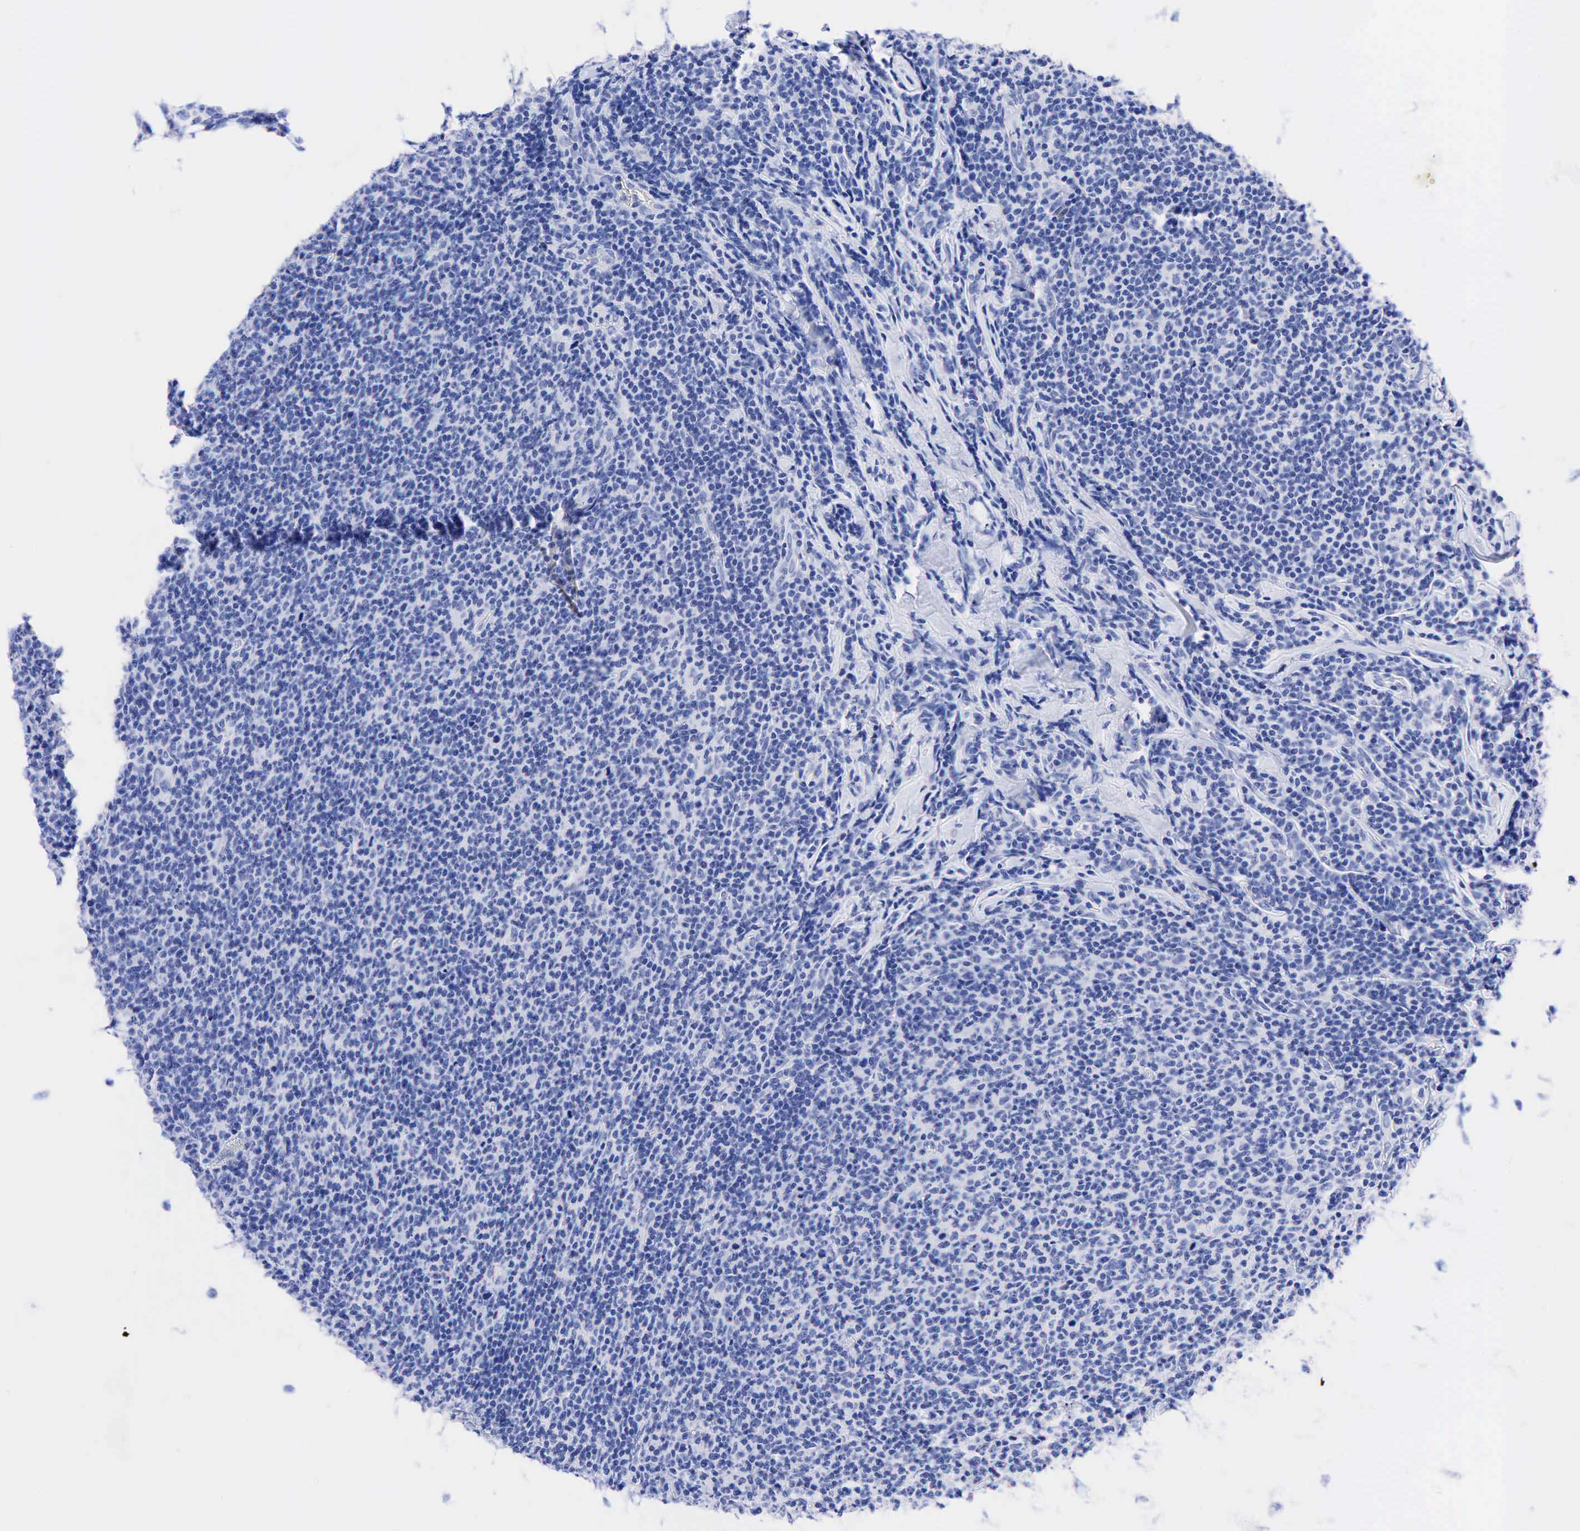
{"staining": {"intensity": "negative", "quantity": "none", "location": "none"}, "tissue": "lymphoma", "cell_type": "Tumor cells", "image_type": "cancer", "snomed": [{"axis": "morphology", "description": "Malignant lymphoma, non-Hodgkin's type, Low grade"}, {"axis": "topography", "description": "Lymph node"}], "caption": "There is no significant expression in tumor cells of lymphoma.", "gene": "KRT18", "patient": {"sex": "male", "age": 74}}